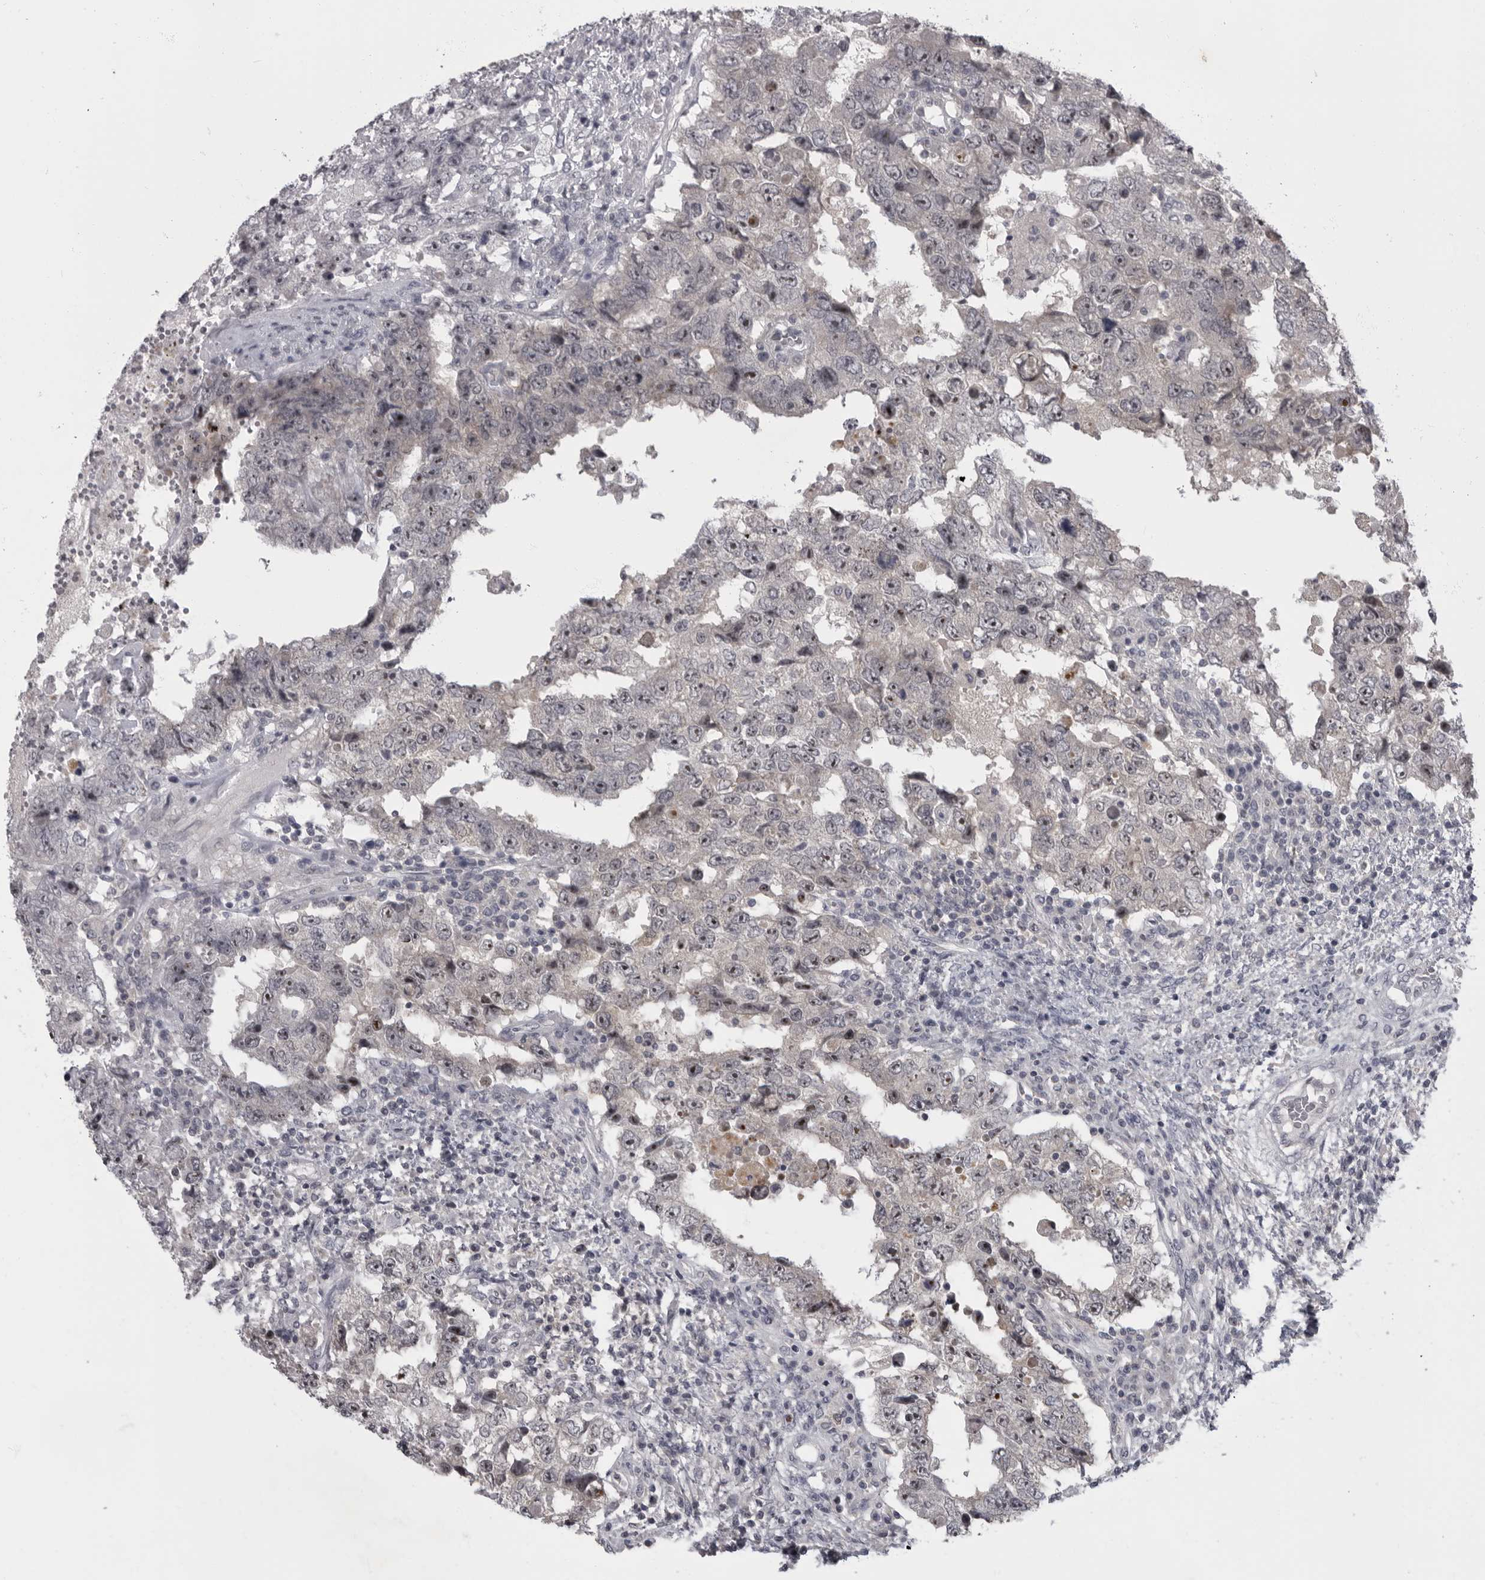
{"staining": {"intensity": "weak", "quantity": "<25%", "location": "nuclear"}, "tissue": "testis cancer", "cell_type": "Tumor cells", "image_type": "cancer", "snomed": [{"axis": "morphology", "description": "Carcinoma, Embryonal, NOS"}, {"axis": "topography", "description": "Testis"}], "caption": "This is an immunohistochemistry histopathology image of human testis cancer (embryonal carcinoma). There is no staining in tumor cells.", "gene": "MRTO4", "patient": {"sex": "male", "age": 26}}